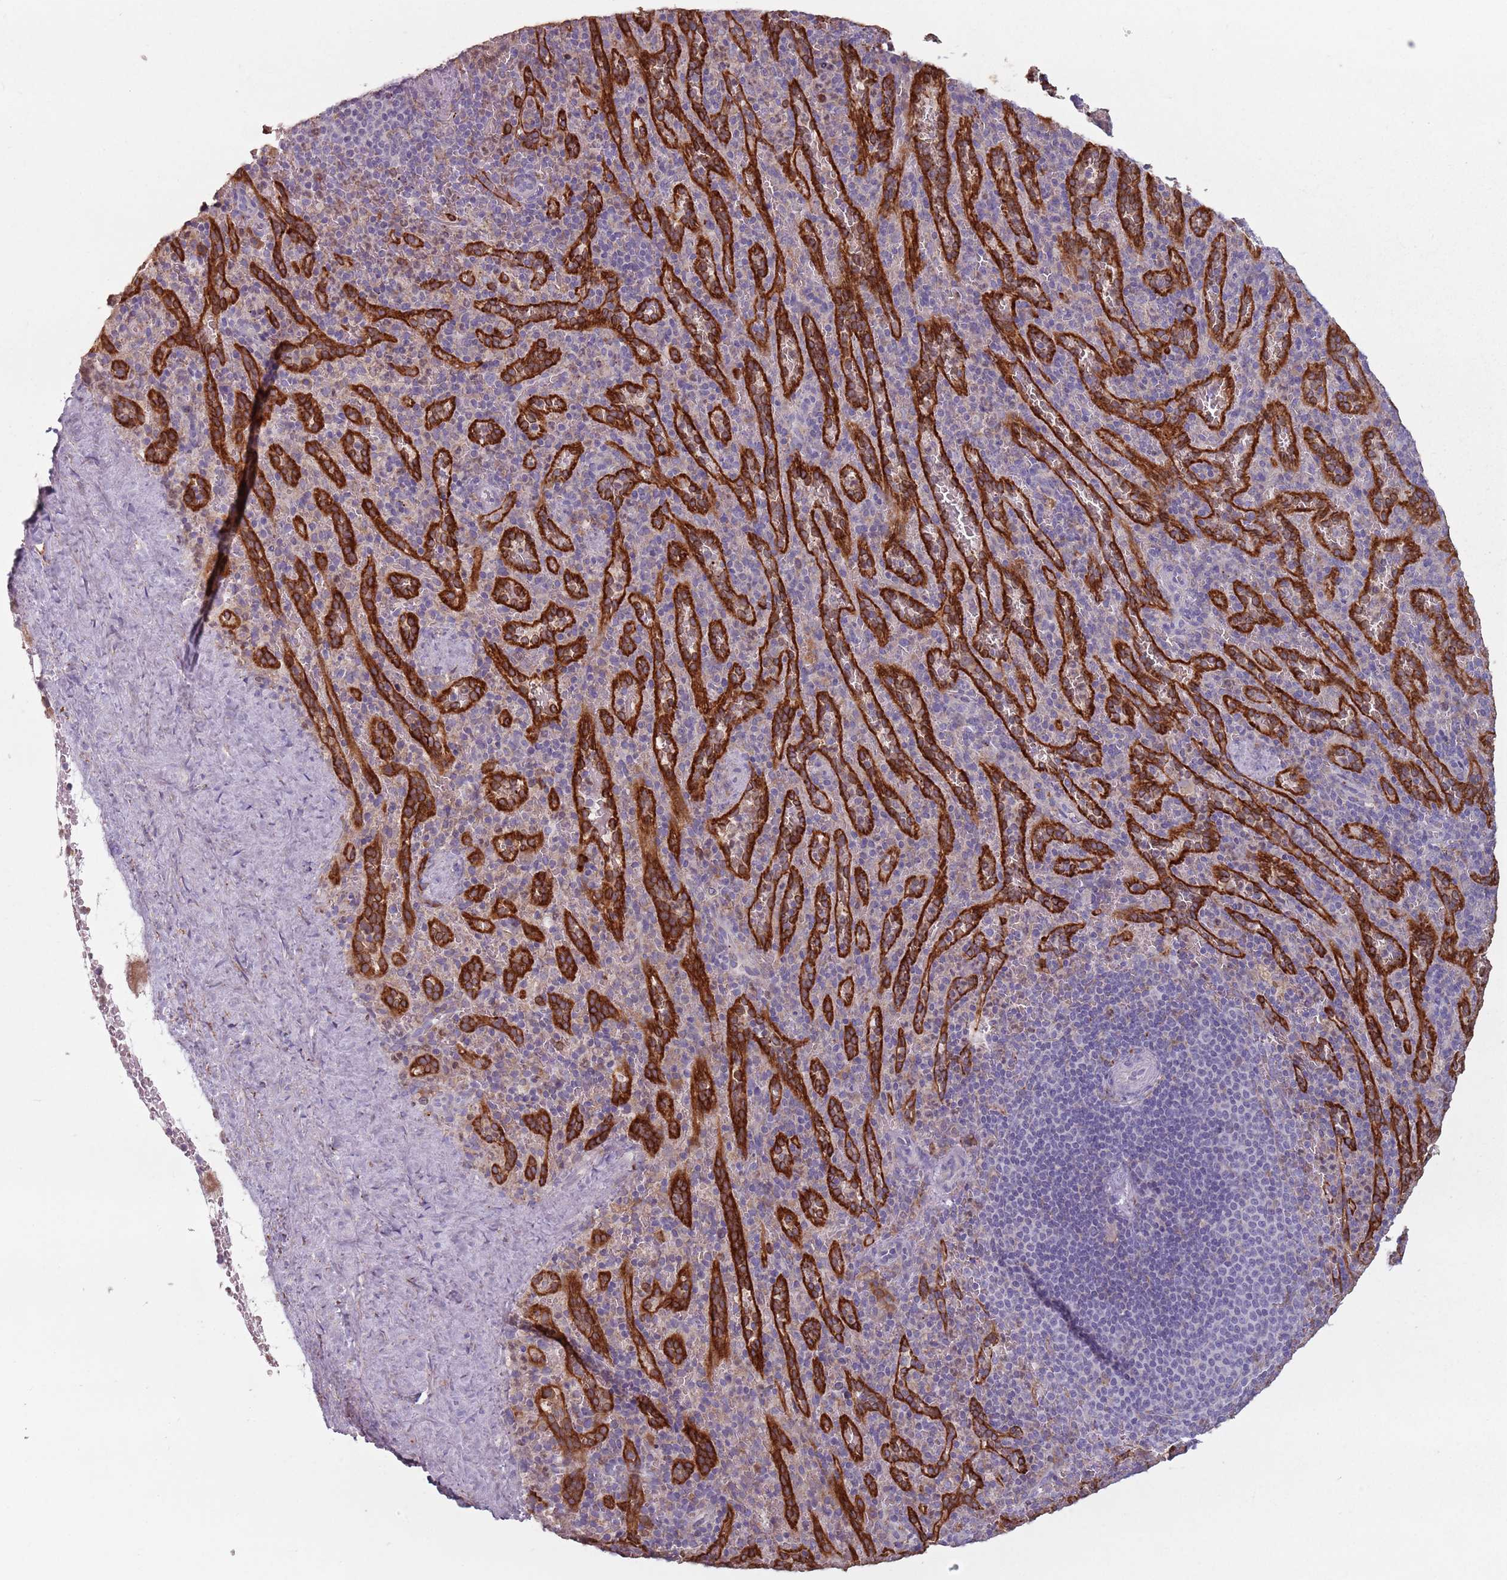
{"staining": {"intensity": "negative", "quantity": "none", "location": "none"}, "tissue": "spleen", "cell_type": "Cells in red pulp", "image_type": "normal", "snomed": [{"axis": "morphology", "description": "Normal tissue, NOS"}, {"axis": "topography", "description": "Spleen"}], "caption": "The micrograph exhibits no staining of cells in red pulp in normal spleen.", "gene": "RPS9", "patient": {"sex": "female", "age": 21}}